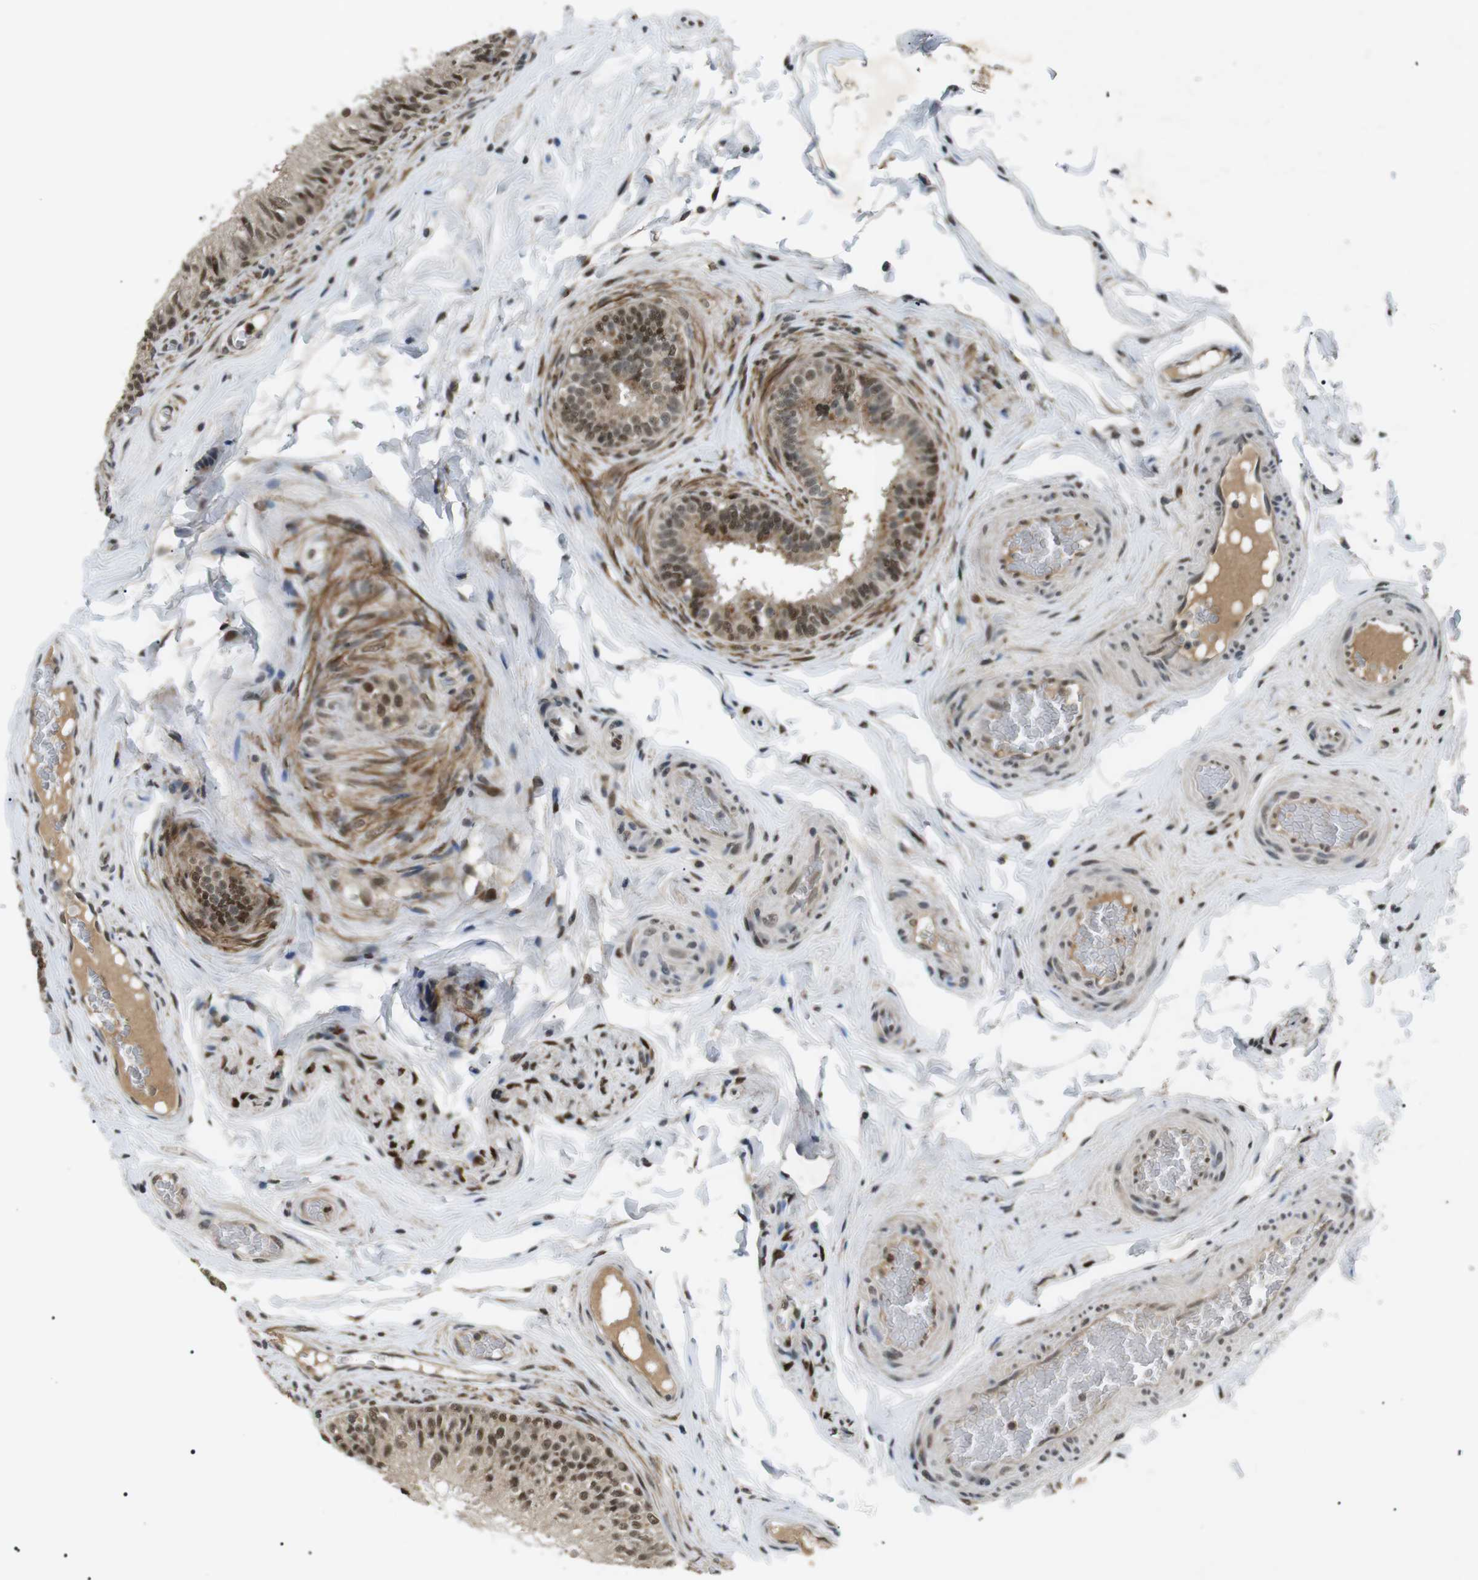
{"staining": {"intensity": "moderate", "quantity": ">75%", "location": "cytoplasmic/membranous,nuclear"}, "tissue": "epididymis", "cell_type": "Glandular cells", "image_type": "normal", "snomed": [{"axis": "morphology", "description": "Normal tissue, NOS"}, {"axis": "topography", "description": "Testis"}, {"axis": "topography", "description": "Epididymis"}], "caption": "About >75% of glandular cells in benign human epididymis show moderate cytoplasmic/membranous,nuclear protein expression as visualized by brown immunohistochemical staining.", "gene": "ORAI3", "patient": {"sex": "male", "age": 36}}